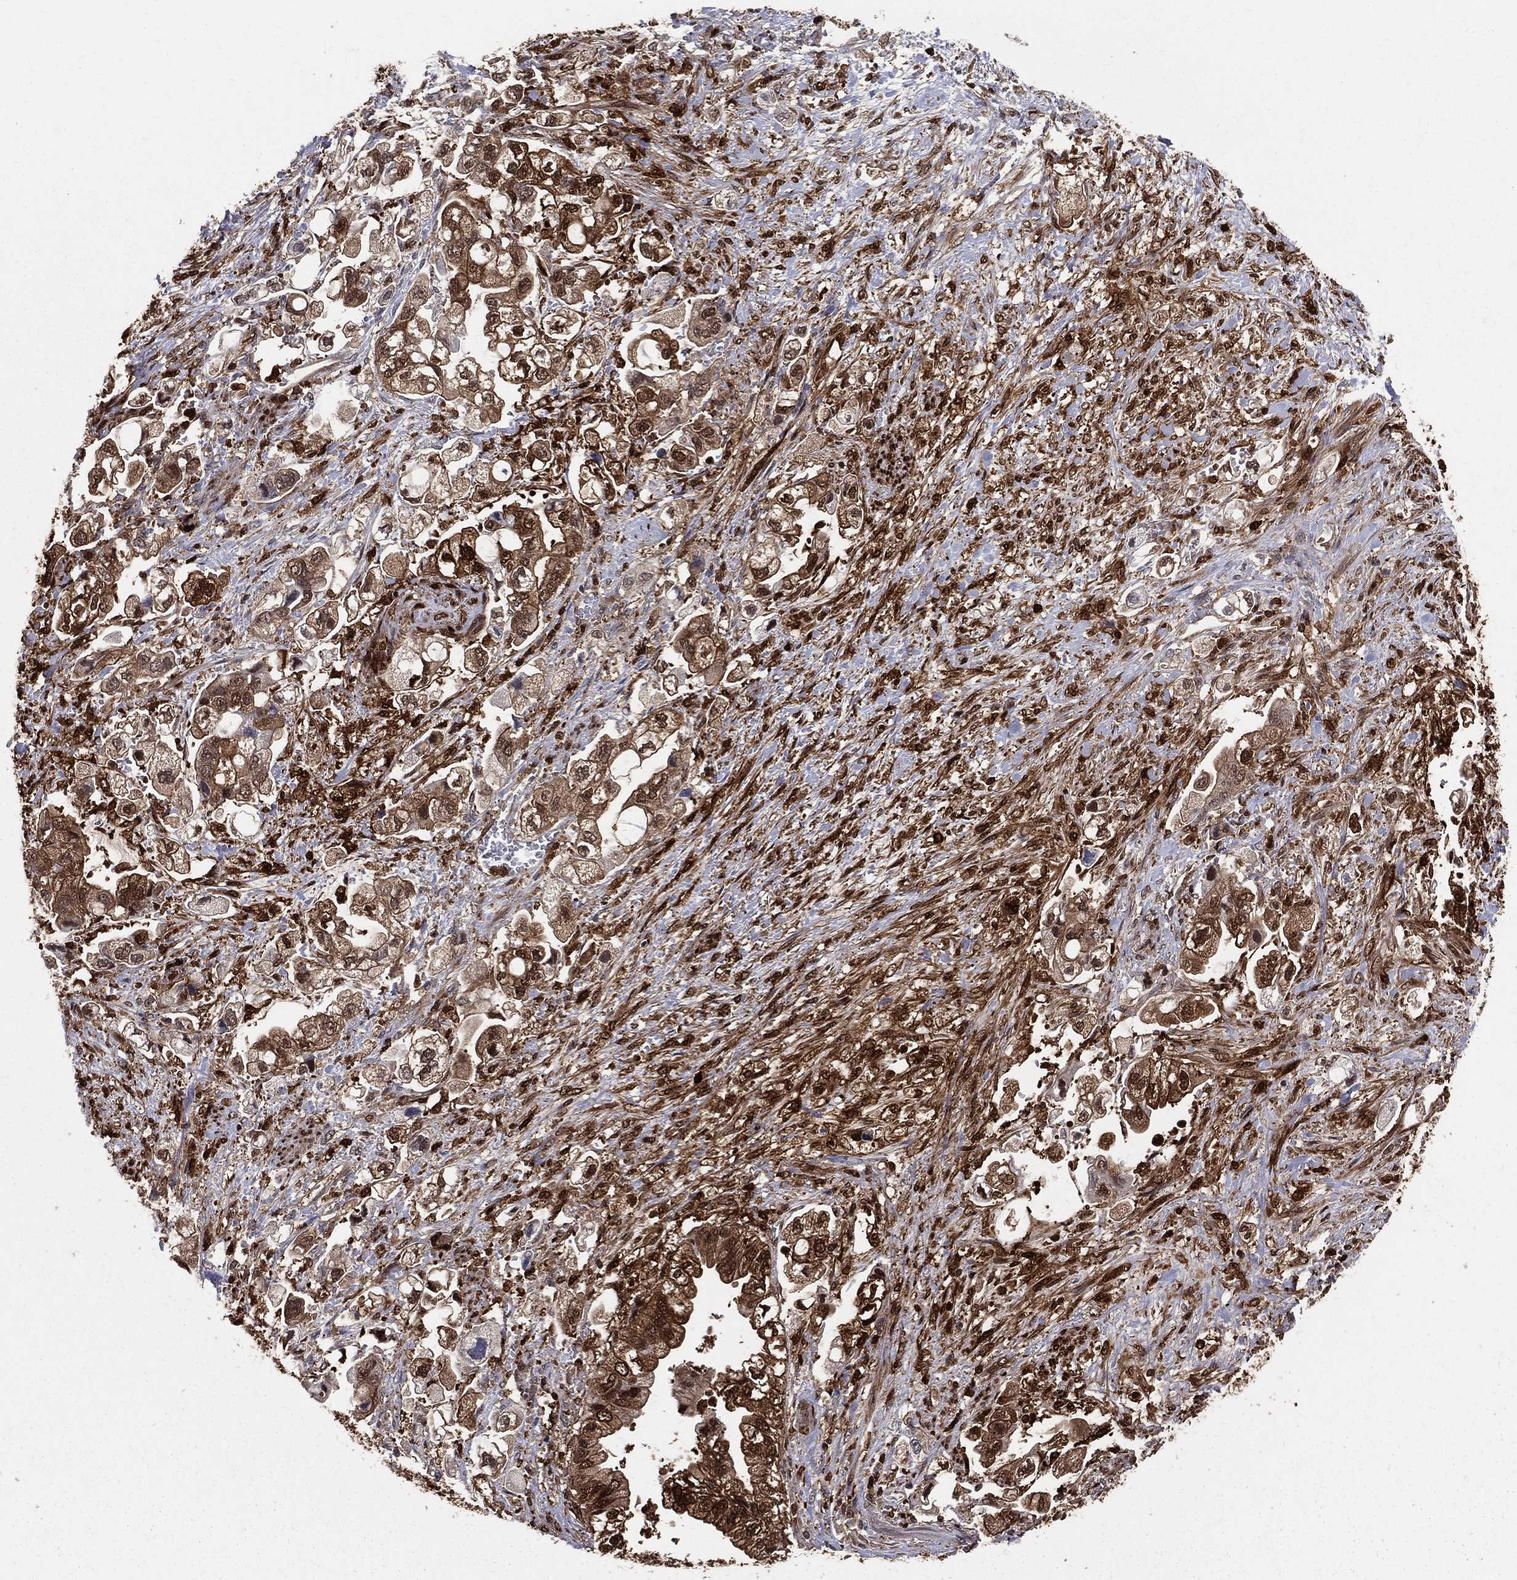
{"staining": {"intensity": "moderate", "quantity": "25%-75%", "location": "cytoplasmic/membranous,nuclear"}, "tissue": "stomach cancer", "cell_type": "Tumor cells", "image_type": "cancer", "snomed": [{"axis": "morphology", "description": "Normal tissue, NOS"}, {"axis": "morphology", "description": "Adenocarcinoma, NOS"}, {"axis": "topography", "description": "Stomach"}], "caption": "Protein staining exhibits moderate cytoplasmic/membranous and nuclear staining in about 25%-75% of tumor cells in stomach cancer (adenocarcinoma).", "gene": "ENO1", "patient": {"sex": "male", "age": 62}}